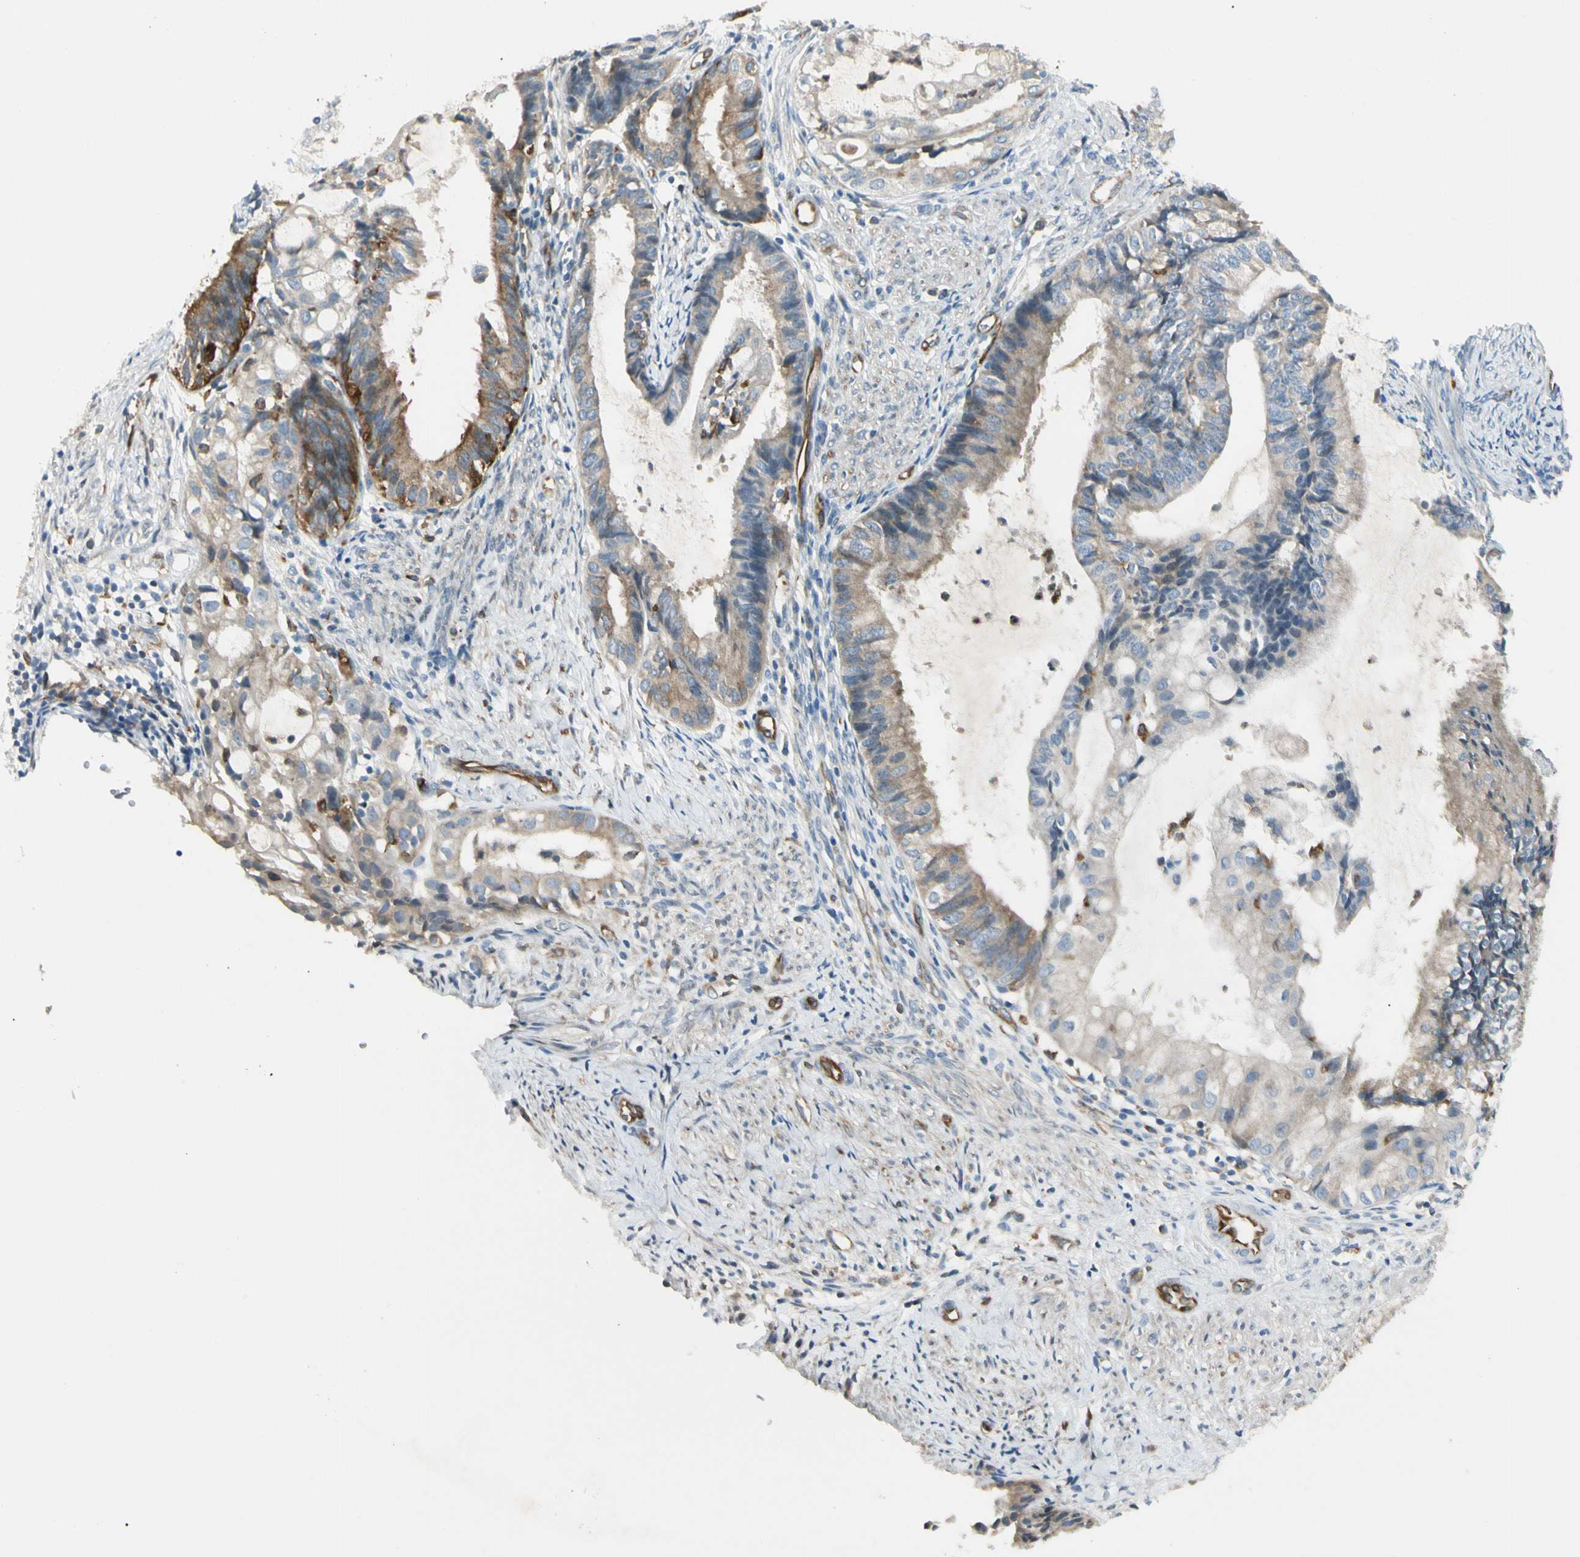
{"staining": {"intensity": "moderate", "quantity": "<25%", "location": "cytoplasmic/membranous"}, "tissue": "endometrial cancer", "cell_type": "Tumor cells", "image_type": "cancer", "snomed": [{"axis": "morphology", "description": "Adenocarcinoma, NOS"}, {"axis": "topography", "description": "Endometrium"}], "caption": "The photomicrograph exhibits staining of adenocarcinoma (endometrial), revealing moderate cytoplasmic/membranous protein staining (brown color) within tumor cells.", "gene": "LPCAT2", "patient": {"sex": "female", "age": 86}}